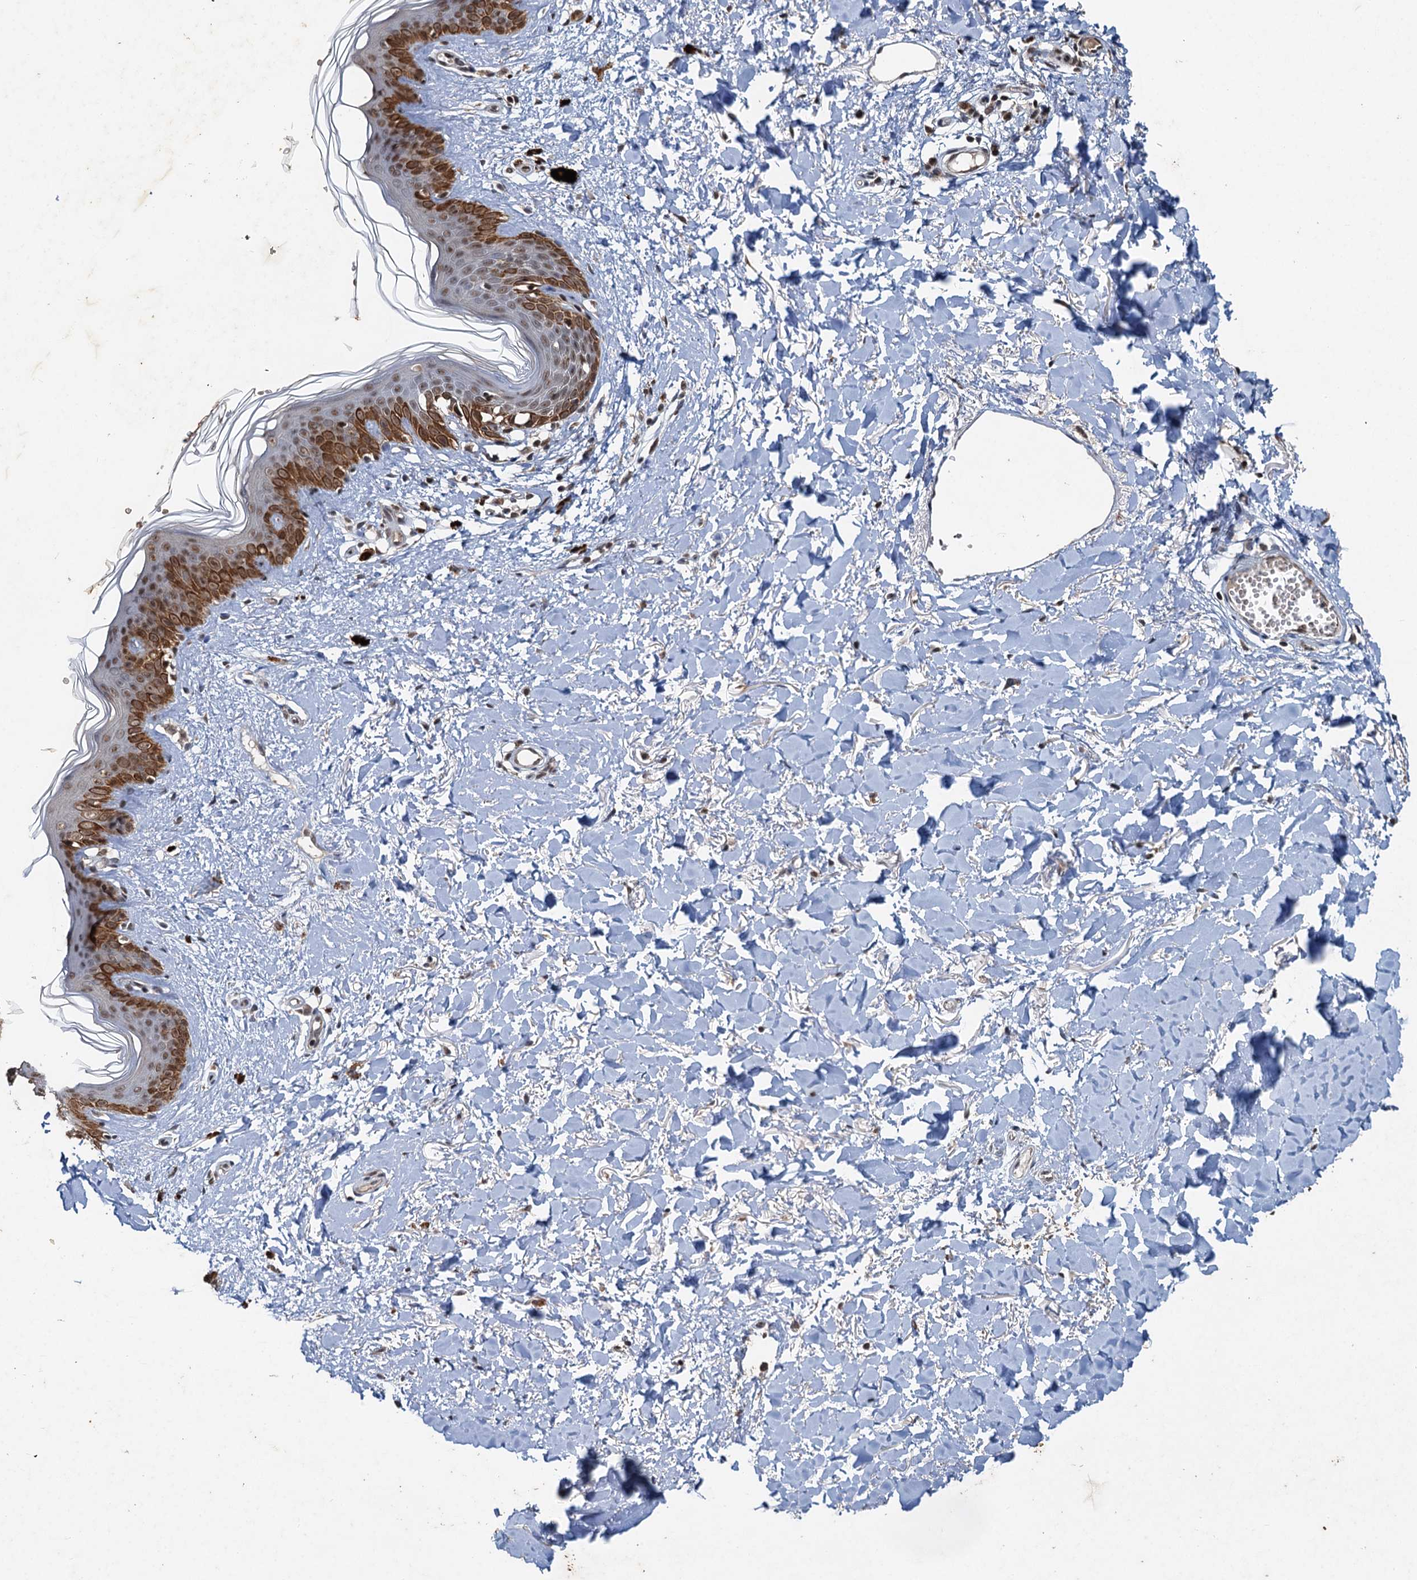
{"staining": {"intensity": "moderate", "quantity": "25%-75%", "location": "cytoplasmic/membranous"}, "tissue": "skin", "cell_type": "Fibroblasts", "image_type": "normal", "snomed": [{"axis": "morphology", "description": "Normal tissue, NOS"}, {"axis": "topography", "description": "Skin"}], "caption": "The photomicrograph displays a brown stain indicating the presence of a protein in the cytoplasmic/membranous of fibroblasts in skin. (Brightfield microscopy of DAB IHC at high magnification).", "gene": "REP15", "patient": {"sex": "female", "age": 46}}